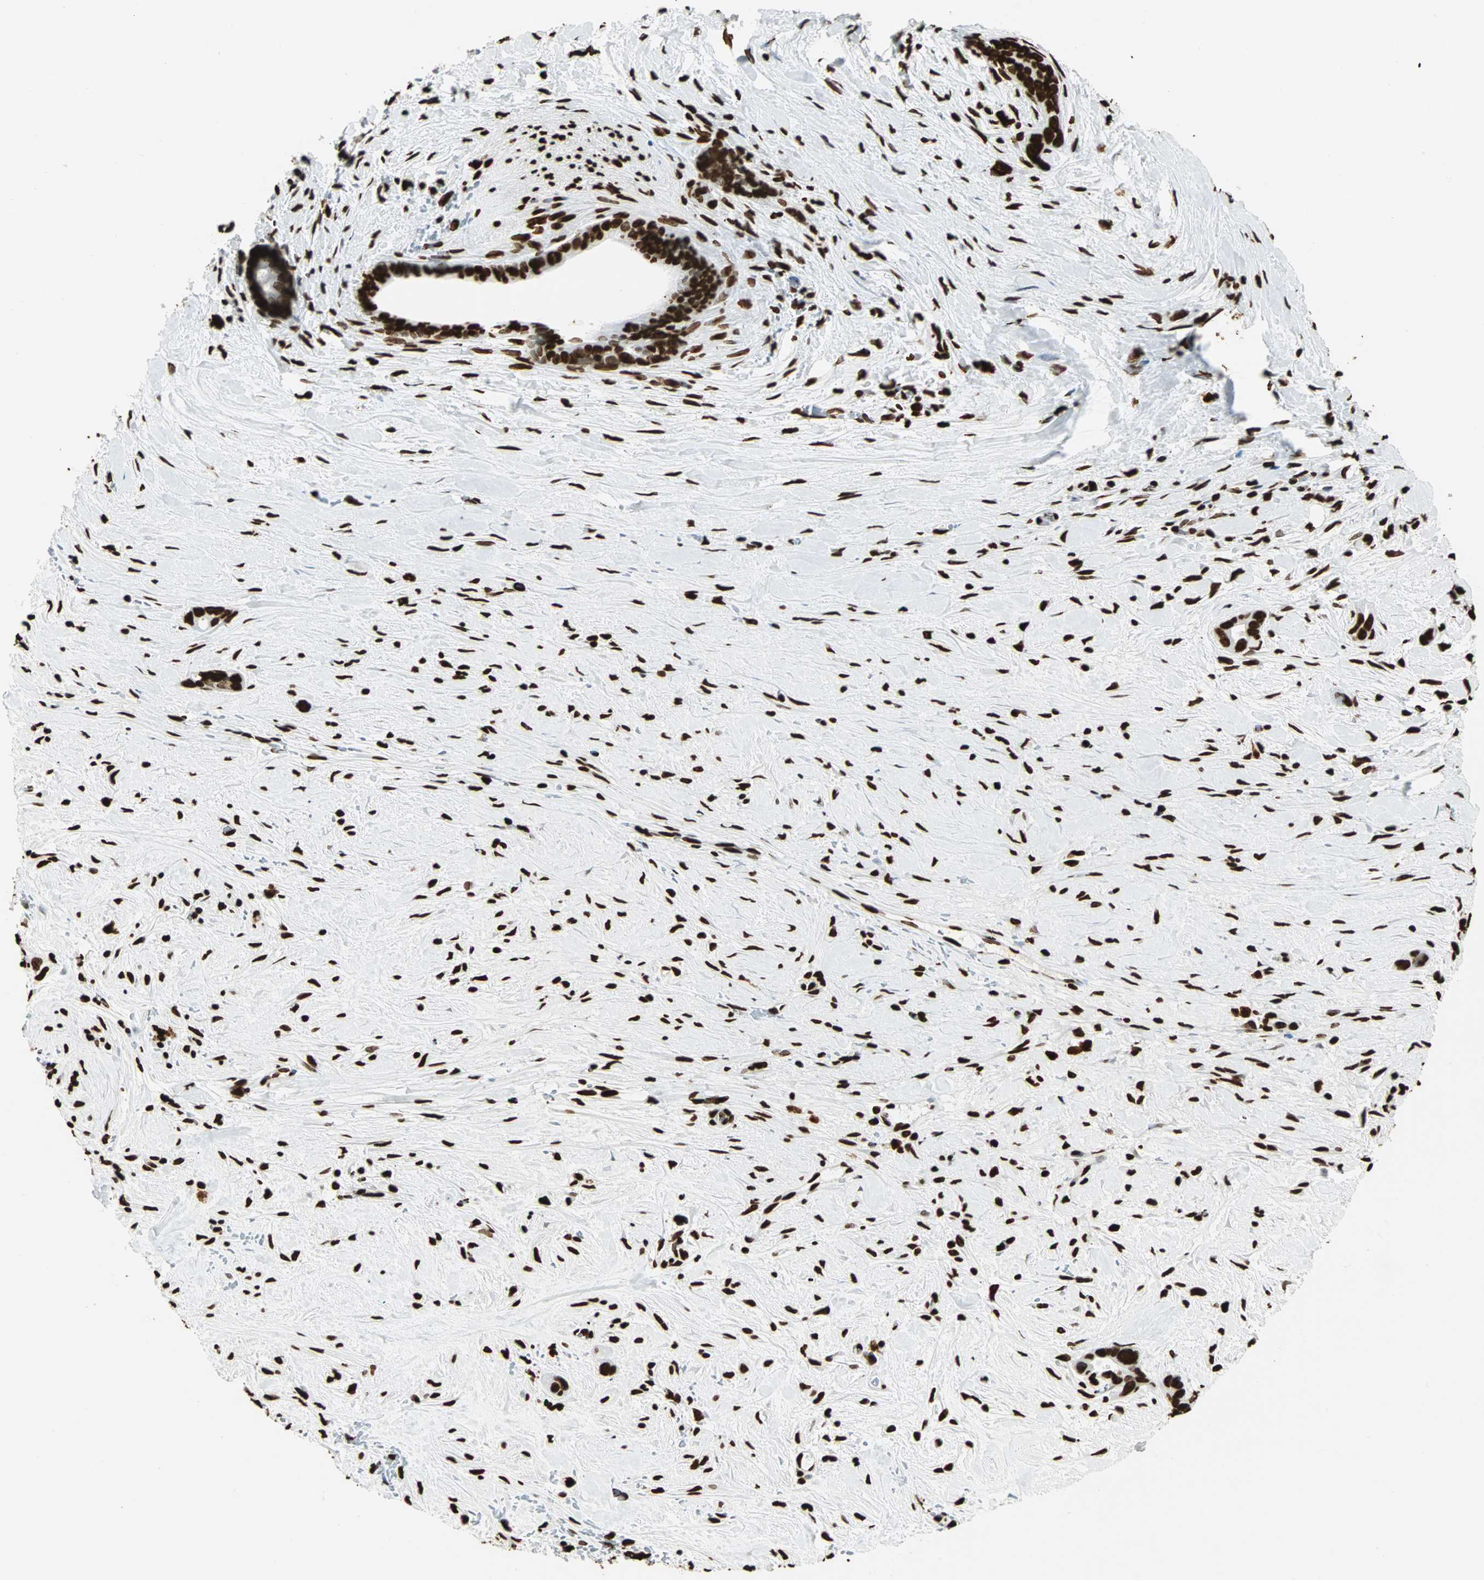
{"staining": {"intensity": "strong", "quantity": ">75%", "location": "nuclear"}, "tissue": "liver cancer", "cell_type": "Tumor cells", "image_type": "cancer", "snomed": [{"axis": "morphology", "description": "Cholangiocarcinoma"}, {"axis": "topography", "description": "Liver"}], "caption": "Immunohistochemical staining of human liver cancer demonstrates high levels of strong nuclear staining in about >75% of tumor cells. (DAB = brown stain, brightfield microscopy at high magnification).", "gene": "GLI2", "patient": {"sex": "female", "age": 55}}